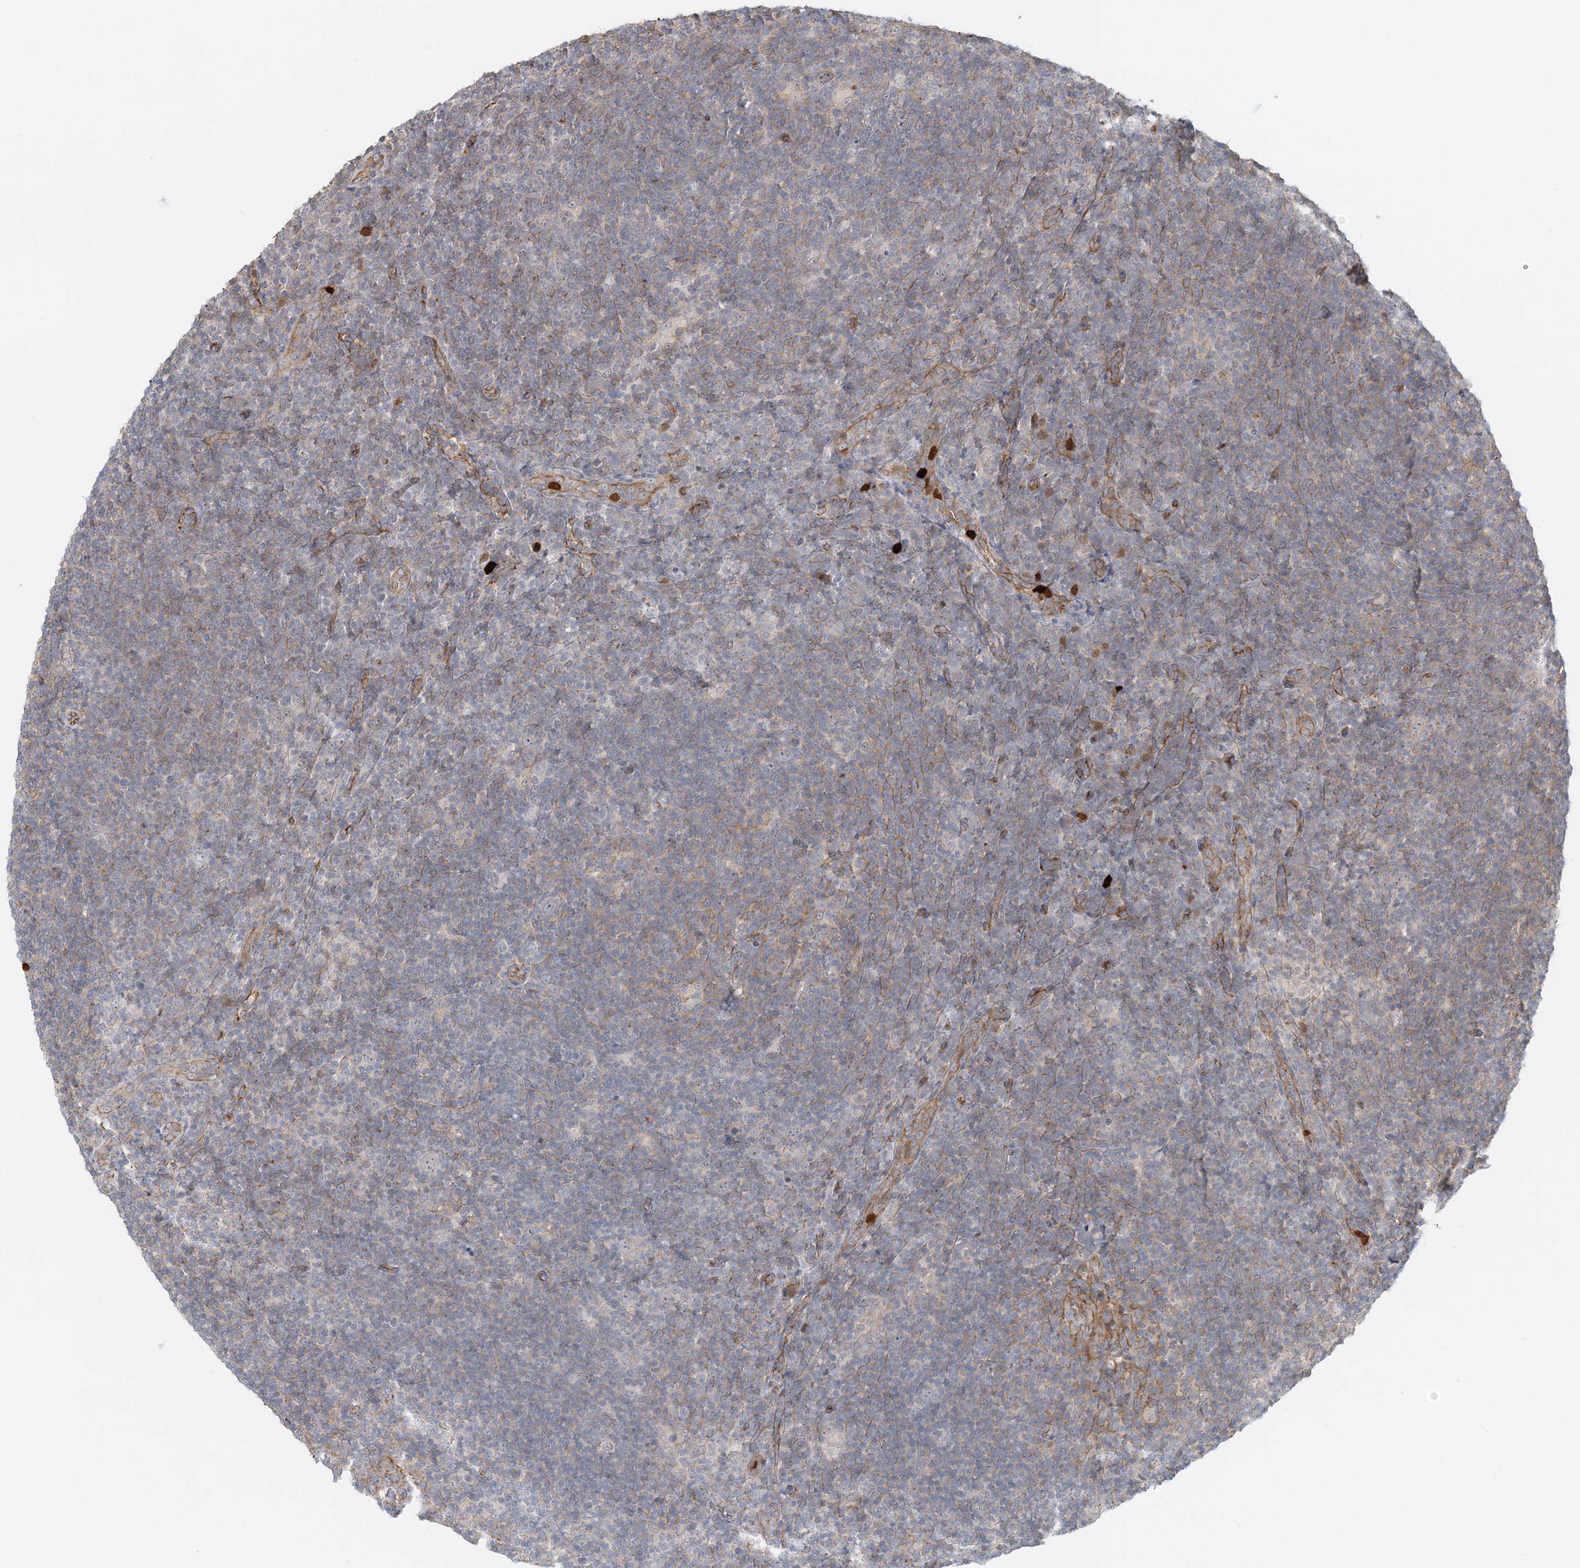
{"staining": {"intensity": "negative", "quantity": "none", "location": "none"}, "tissue": "lymphoma", "cell_type": "Tumor cells", "image_type": "cancer", "snomed": [{"axis": "morphology", "description": "Hodgkin's disease, NOS"}, {"axis": "topography", "description": "Lymph node"}], "caption": "High magnification brightfield microscopy of Hodgkin's disease stained with DAB (brown) and counterstained with hematoxylin (blue): tumor cells show no significant expression.", "gene": "DNAH1", "patient": {"sex": "female", "age": 57}}